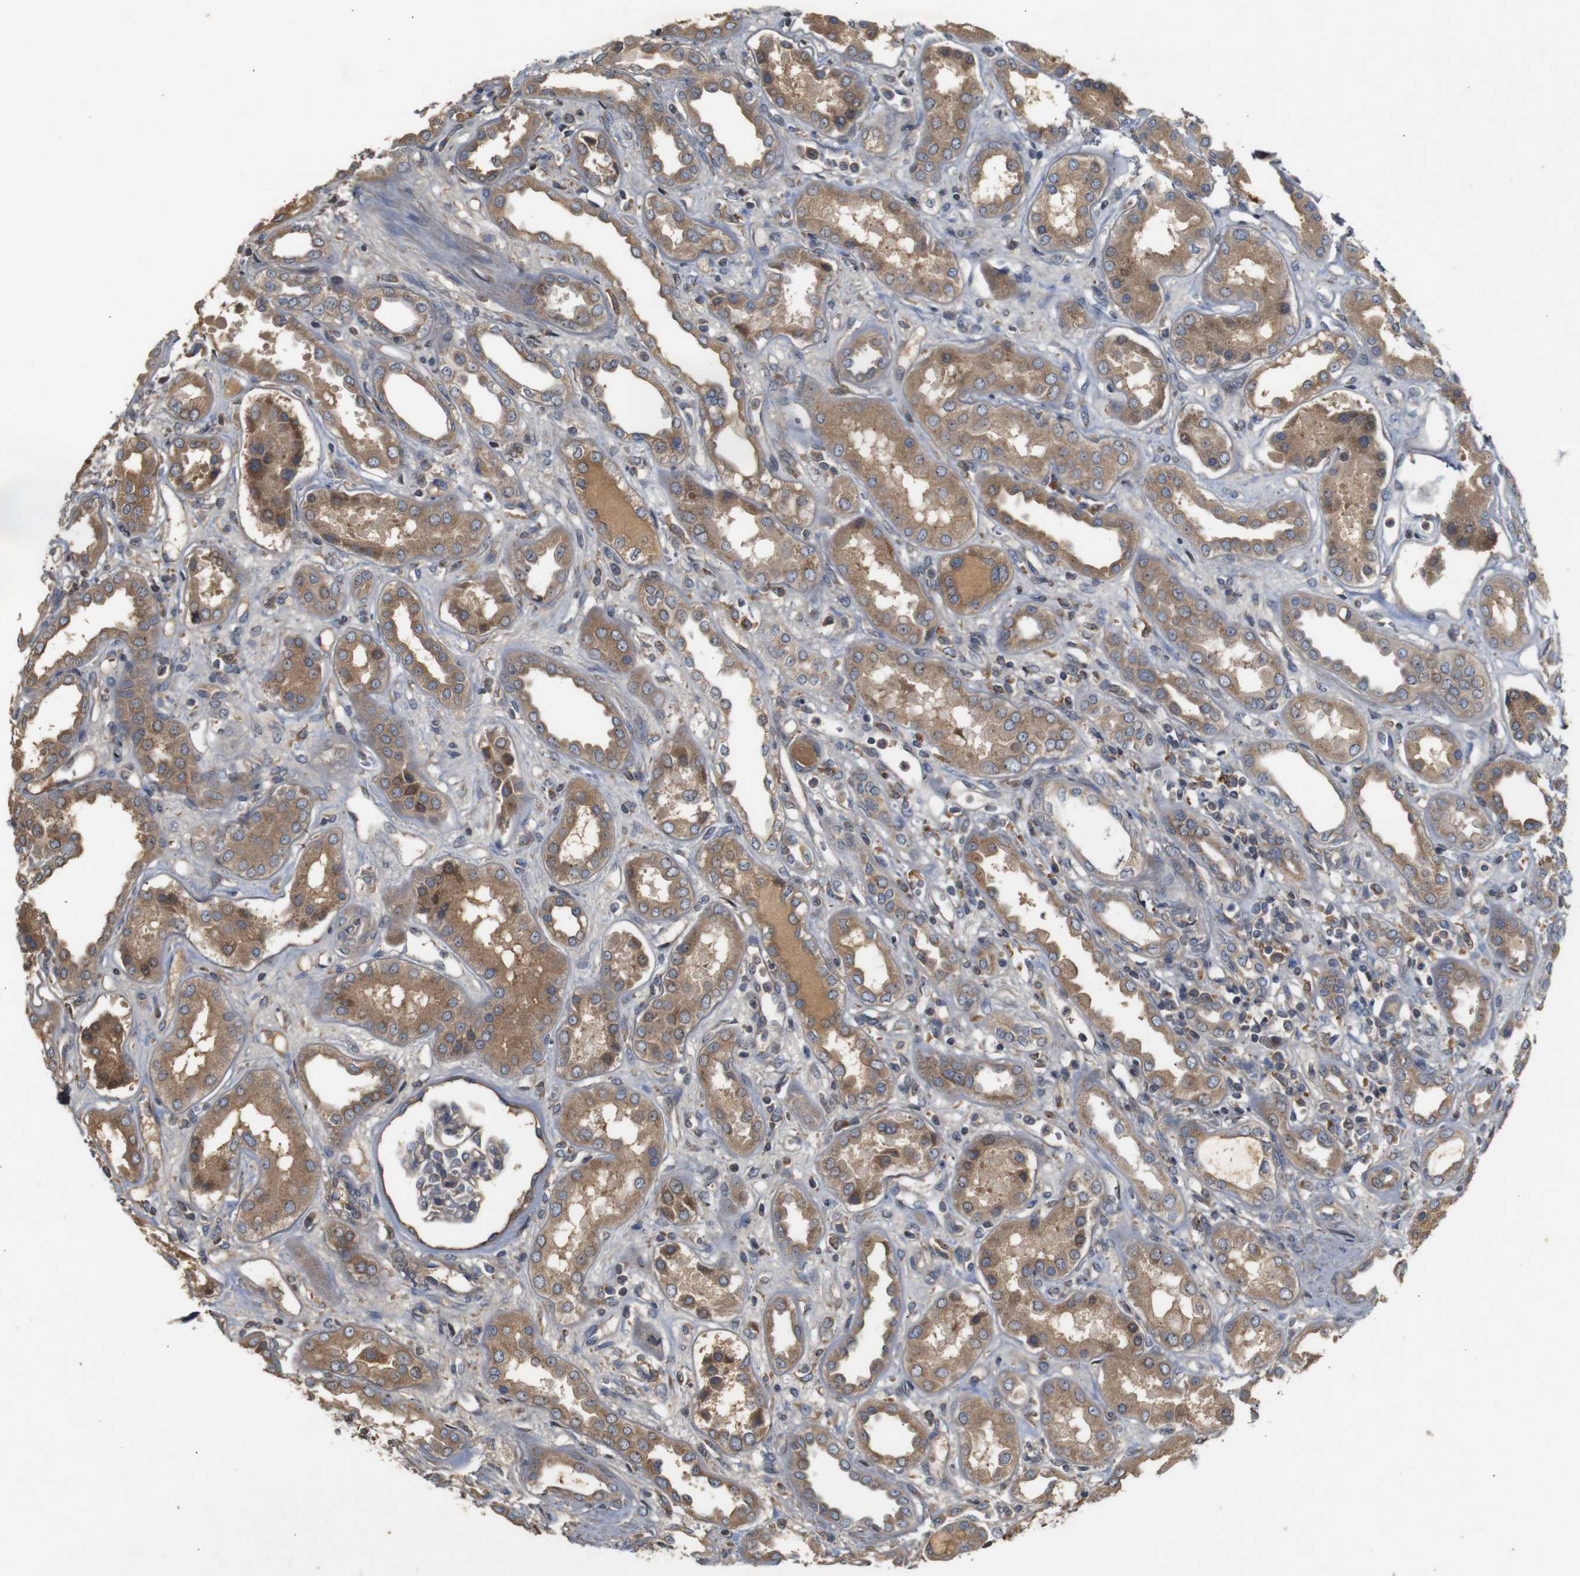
{"staining": {"intensity": "weak", "quantity": "25%-75%", "location": "cytoplasmic/membranous"}, "tissue": "kidney", "cell_type": "Cells in glomeruli", "image_type": "normal", "snomed": [{"axis": "morphology", "description": "Normal tissue, NOS"}, {"axis": "topography", "description": "Kidney"}], "caption": "Kidney stained for a protein (brown) displays weak cytoplasmic/membranous positive positivity in approximately 25%-75% of cells in glomeruli.", "gene": "PTPN1", "patient": {"sex": "male", "age": 59}}